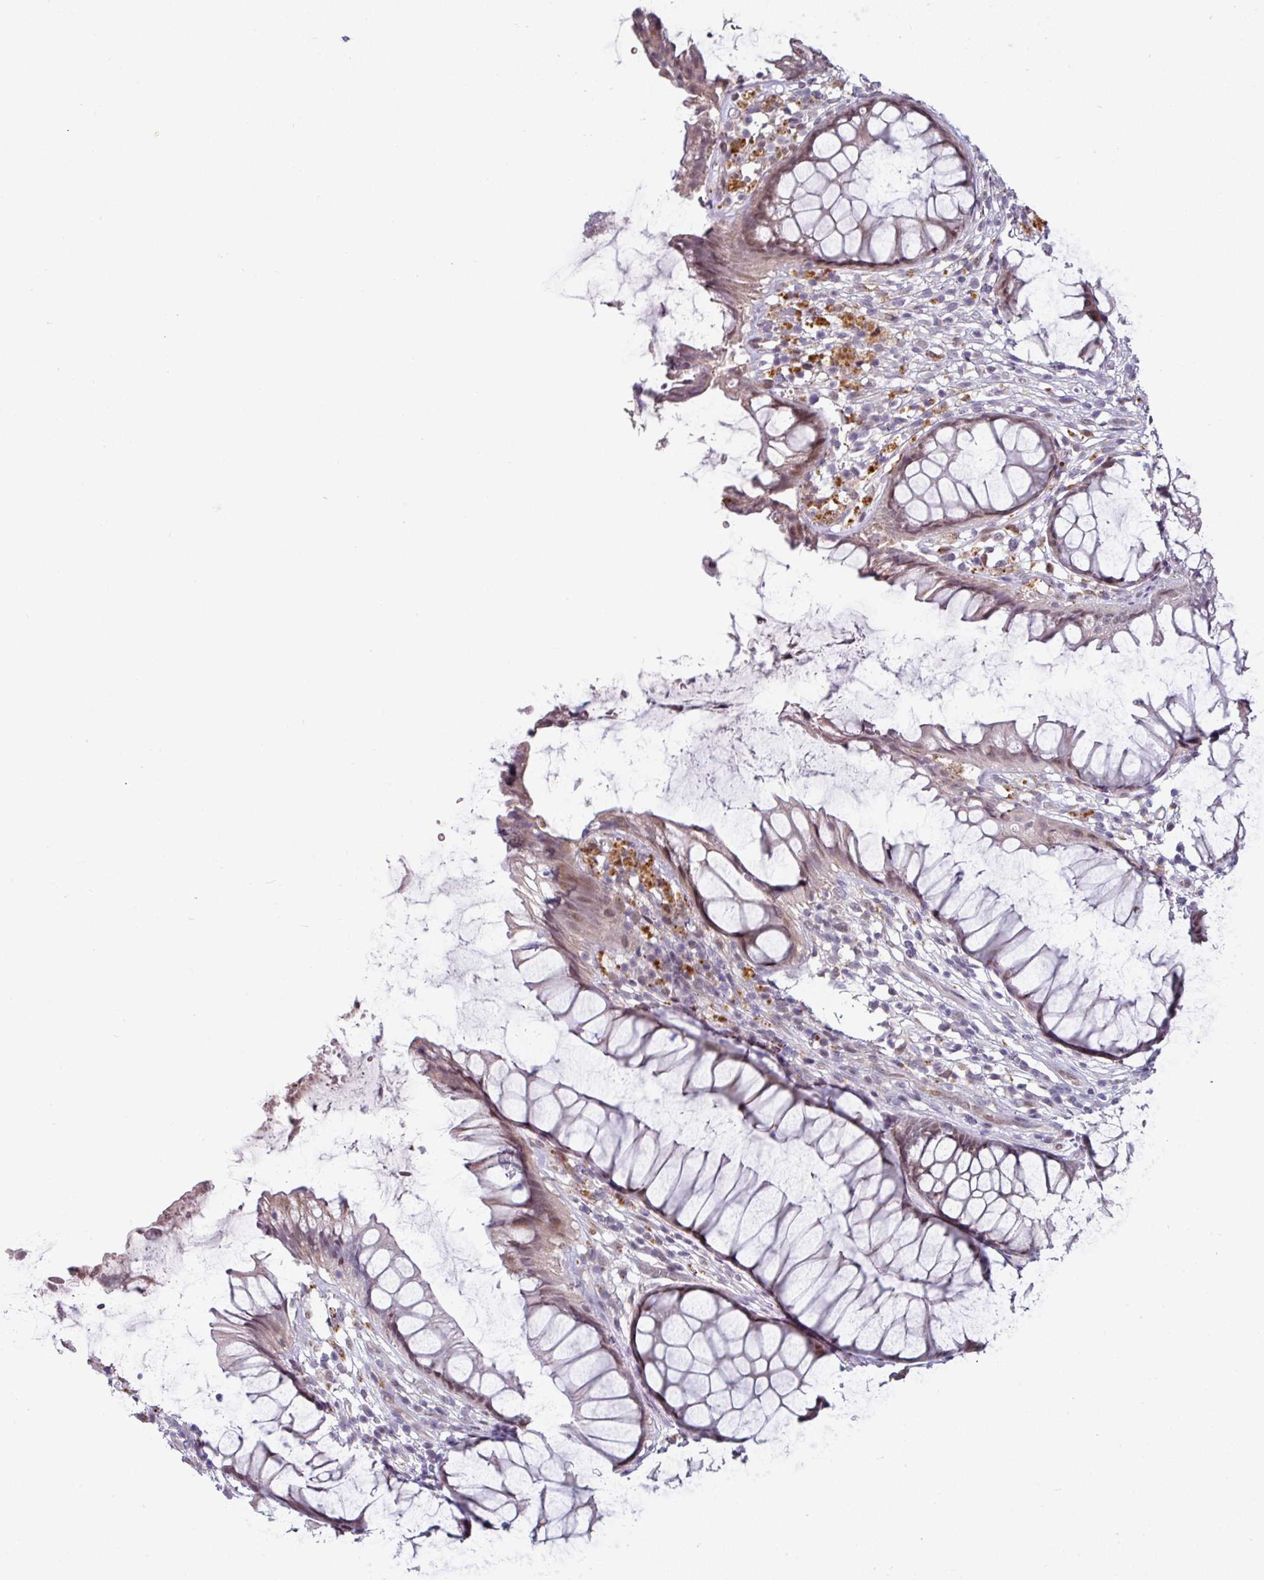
{"staining": {"intensity": "moderate", "quantity": ">75%", "location": "cytoplasmic/membranous,nuclear"}, "tissue": "rectum", "cell_type": "Glandular cells", "image_type": "normal", "snomed": [{"axis": "morphology", "description": "Normal tissue, NOS"}, {"axis": "topography", "description": "Smooth muscle"}, {"axis": "topography", "description": "Rectum"}], "caption": "Protein analysis of benign rectum demonstrates moderate cytoplasmic/membranous,nuclear staining in approximately >75% of glandular cells.", "gene": "SWSAP1", "patient": {"sex": "male", "age": 53}}